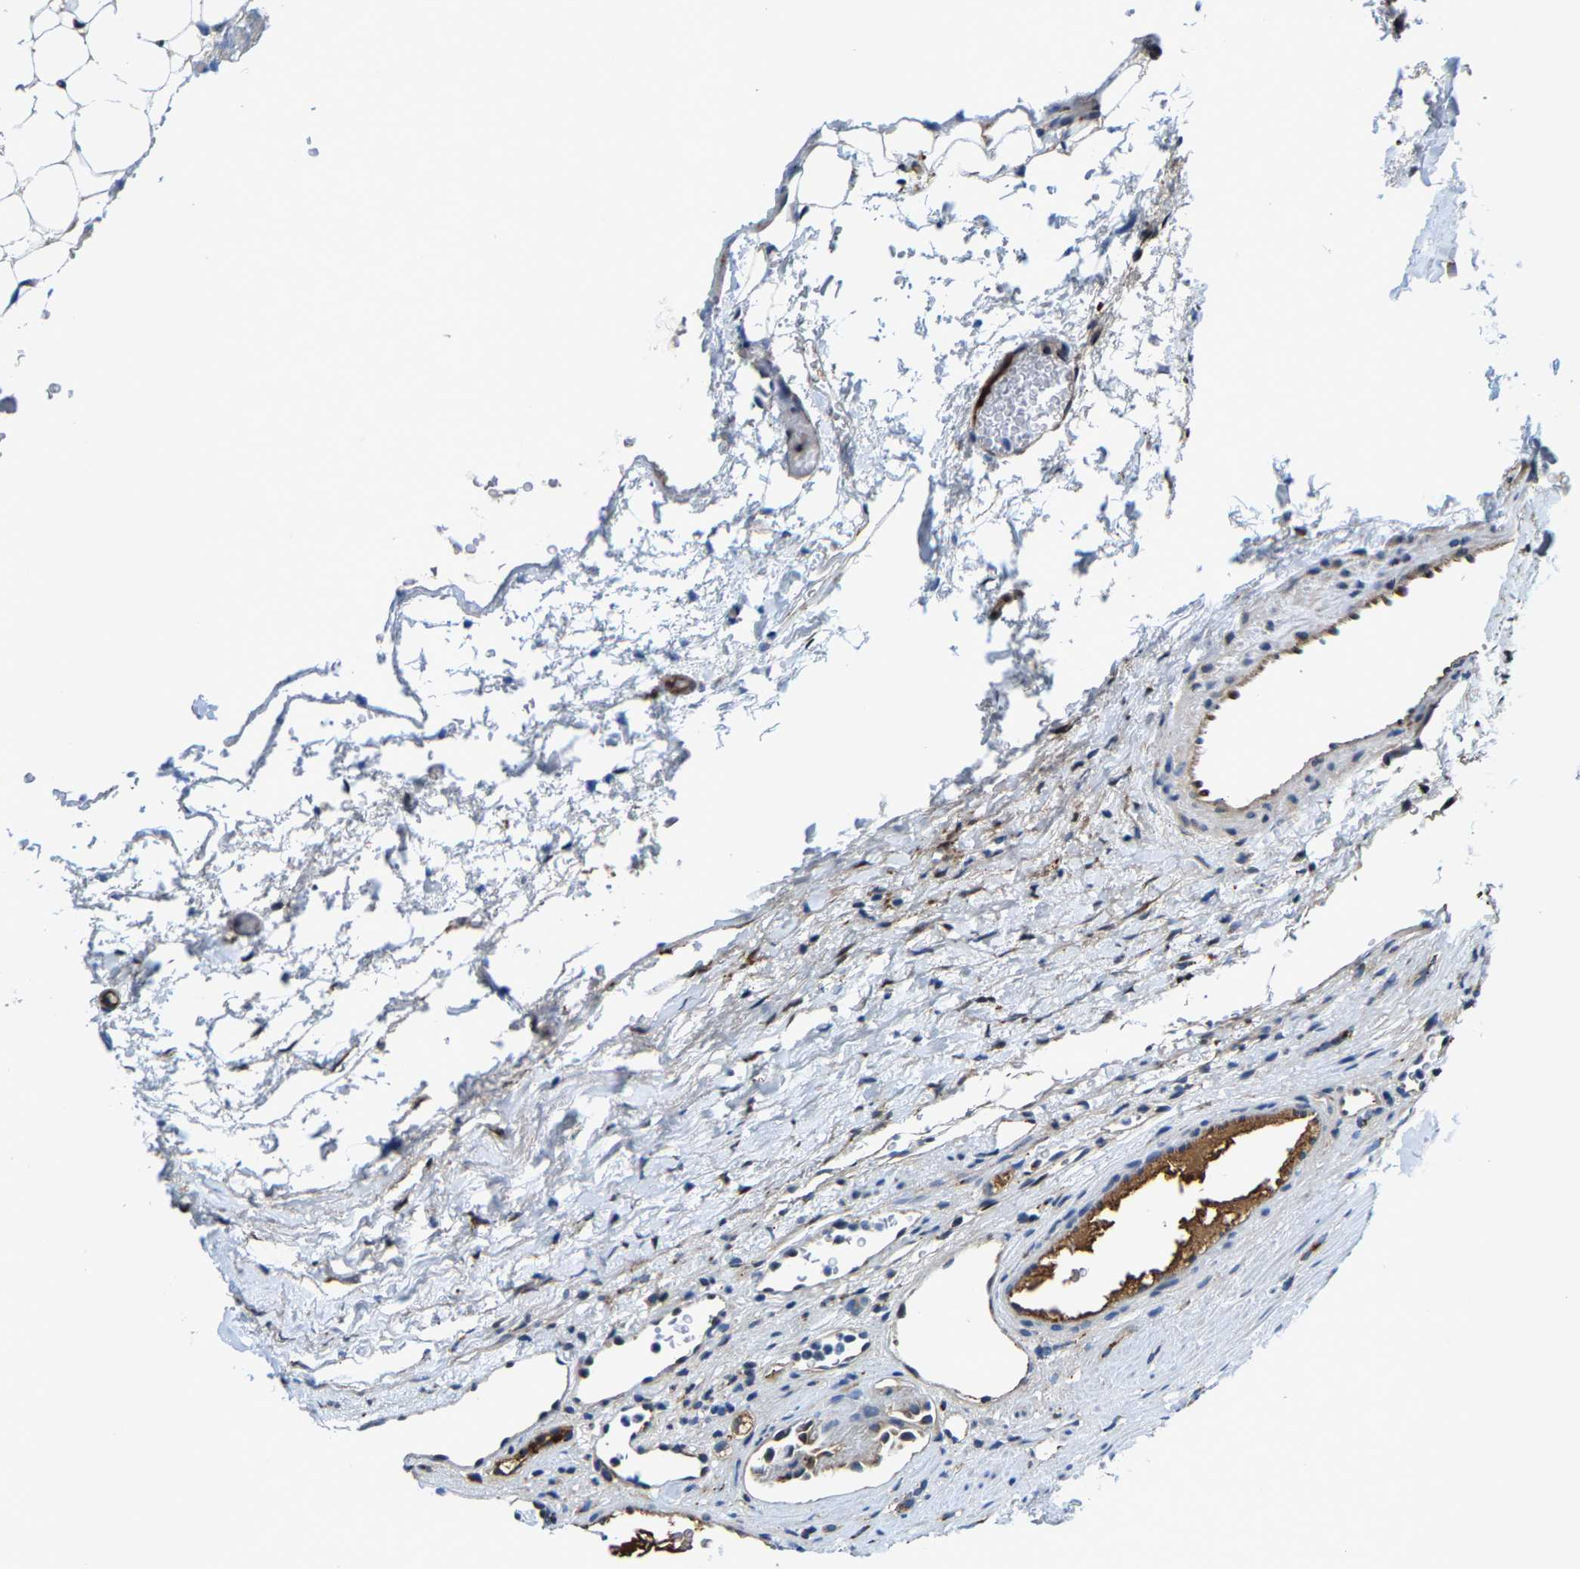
{"staining": {"intensity": "negative", "quantity": "none", "location": "none"}, "tissue": "renal cancer", "cell_type": "Tumor cells", "image_type": "cancer", "snomed": [{"axis": "morphology", "description": "Normal tissue, NOS"}, {"axis": "morphology", "description": "Adenocarcinoma, NOS"}, {"axis": "topography", "description": "Kidney"}], "caption": "Tumor cells are negative for protein expression in human renal adenocarcinoma.", "gene": "DPP7", "patient": {"sex": "female", "age": 72}}